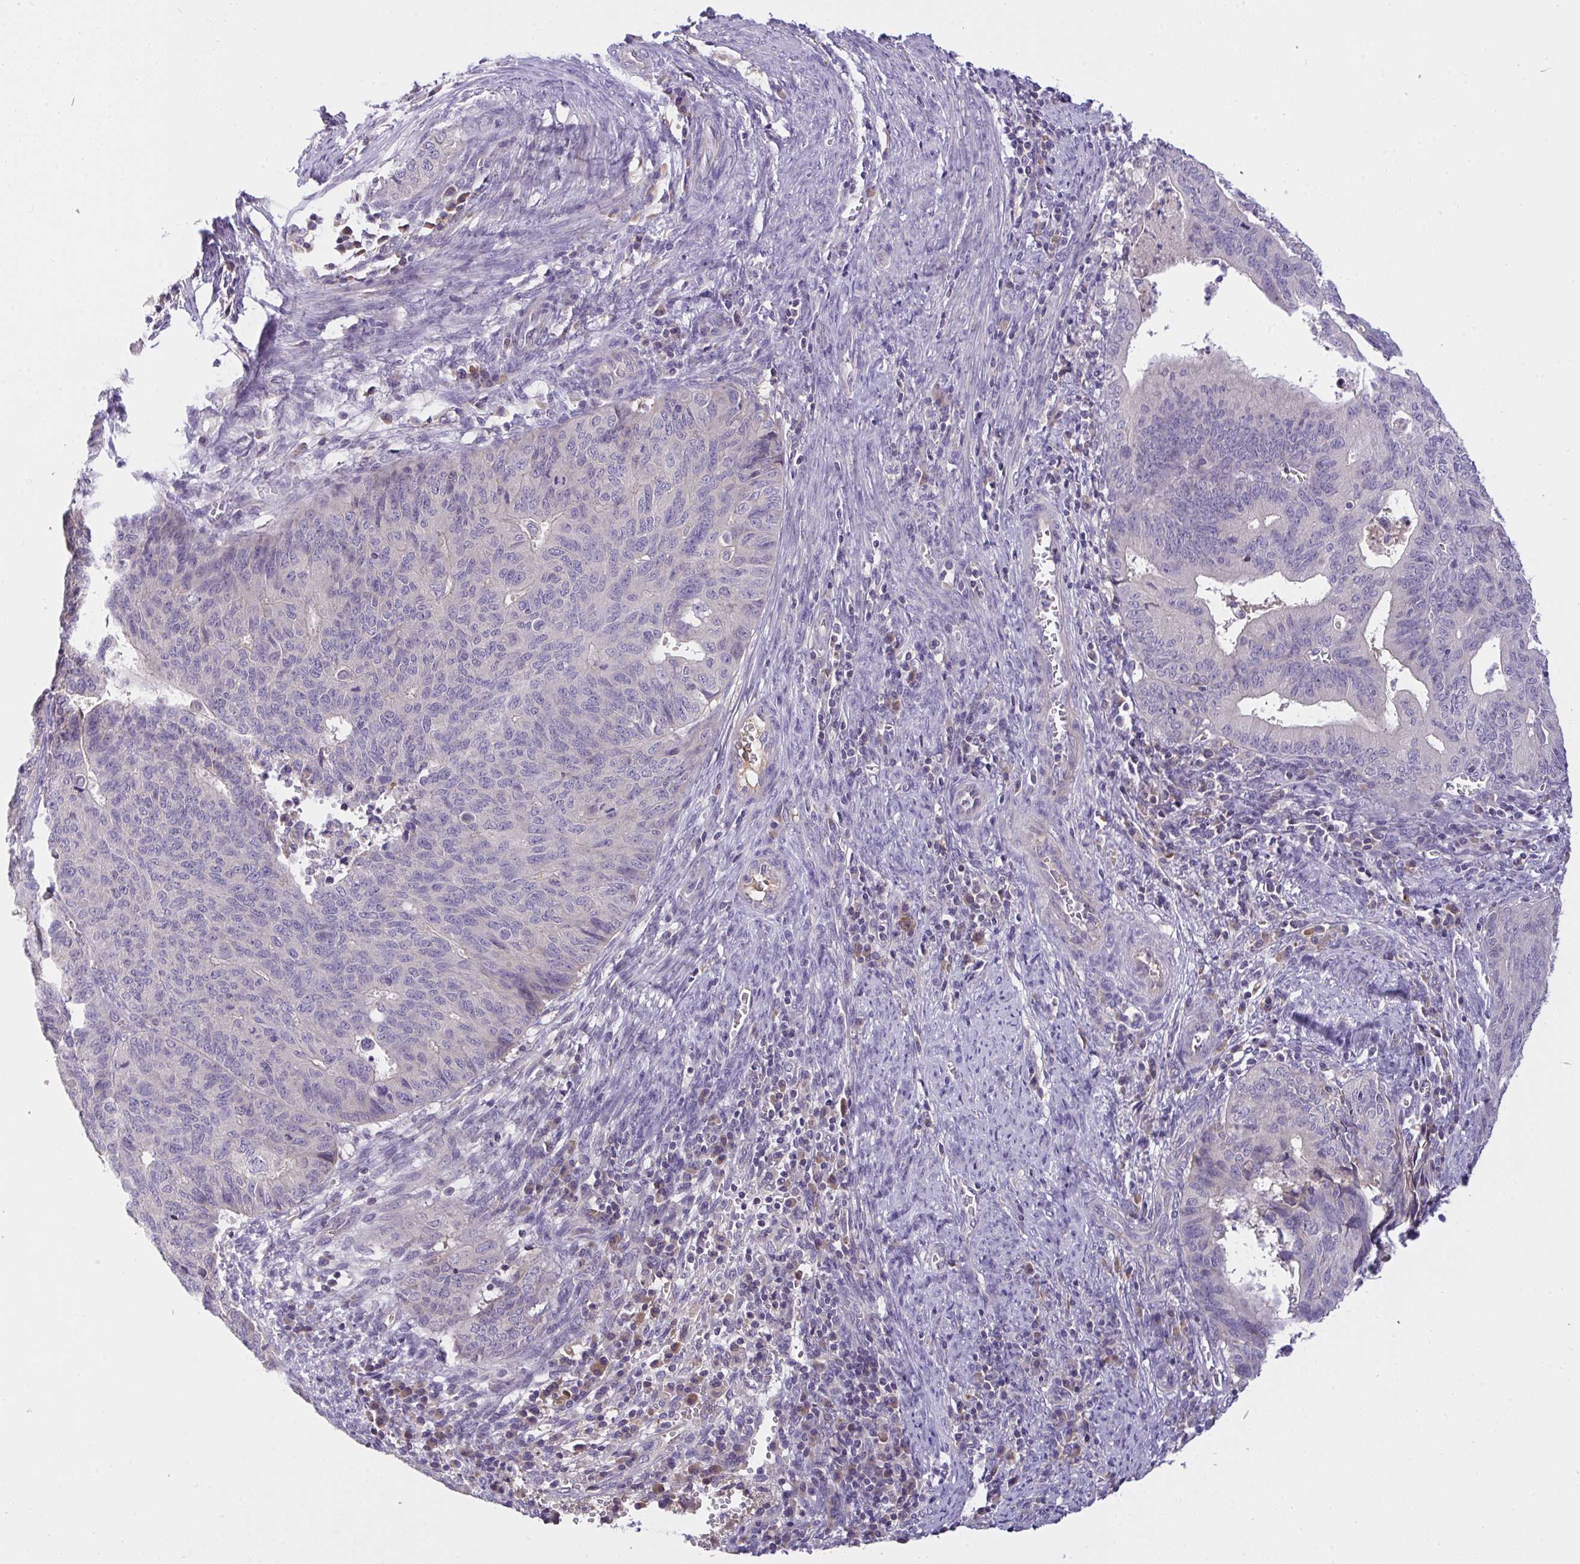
{"staining": {"intensity": "negative", "quantity": "none", "location": "none"}, "tissue": "endometrial cancer", "cell_type": "Tumor cells", "image_type": "cancer", "snomed": [{"axis": "morphology", "description": "Adenocarcinoma, NOS"}, {"axis": "topography", "description": "Endometrium"}], "caption": "There is no significant positivity in tumor cells of endometrial cancer. (Brightfield microscopy of DAB (3,3'-diaminobenzidine) immunohistochemistry at high magnification).", "gene": "ZNF581", "patient": {"sex": "female", "age": 65}}